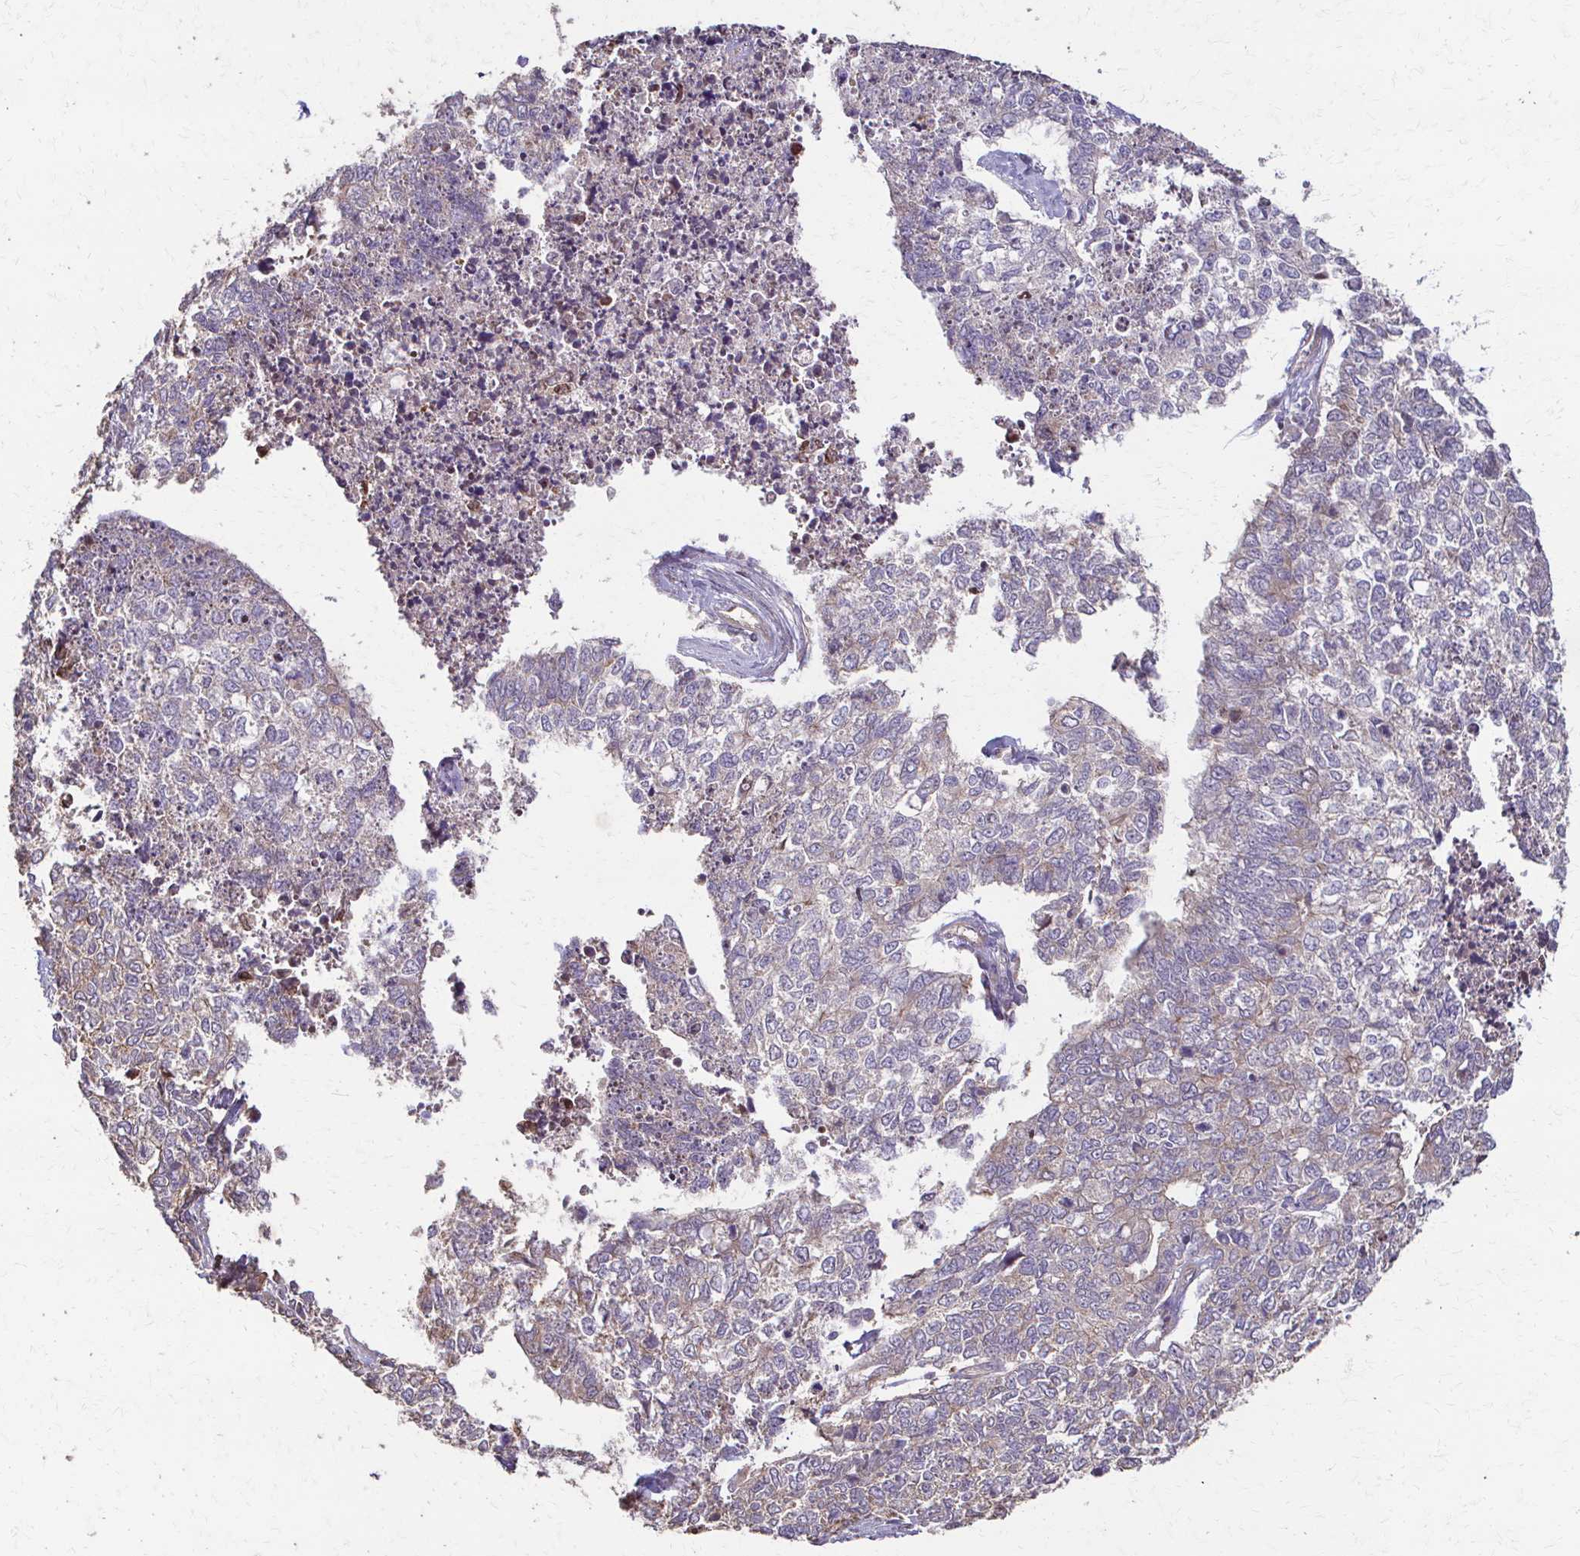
{"staining": {"intensity": "weak", "quantity": "25%-75%", "location": "cytoplasmic/membranous"}, "tissue": "cervical cancer", "cell_type": "Tumor cells", "image_type": "cancer", "snomed": [{"axis": "morphology", "description": "Adenocarcinoma, NOS"}, {"axis": "topography", "description": "Cervix"}], "caption": "The immunohistochemical stain shows weak cytoplasmic/membranous expression in tumor cells of cervical adenocarcinoma tissue. Nuclei are stained in blue.", "gene": "IL18BP", "patient": {"sex": "female", "age": 63}}